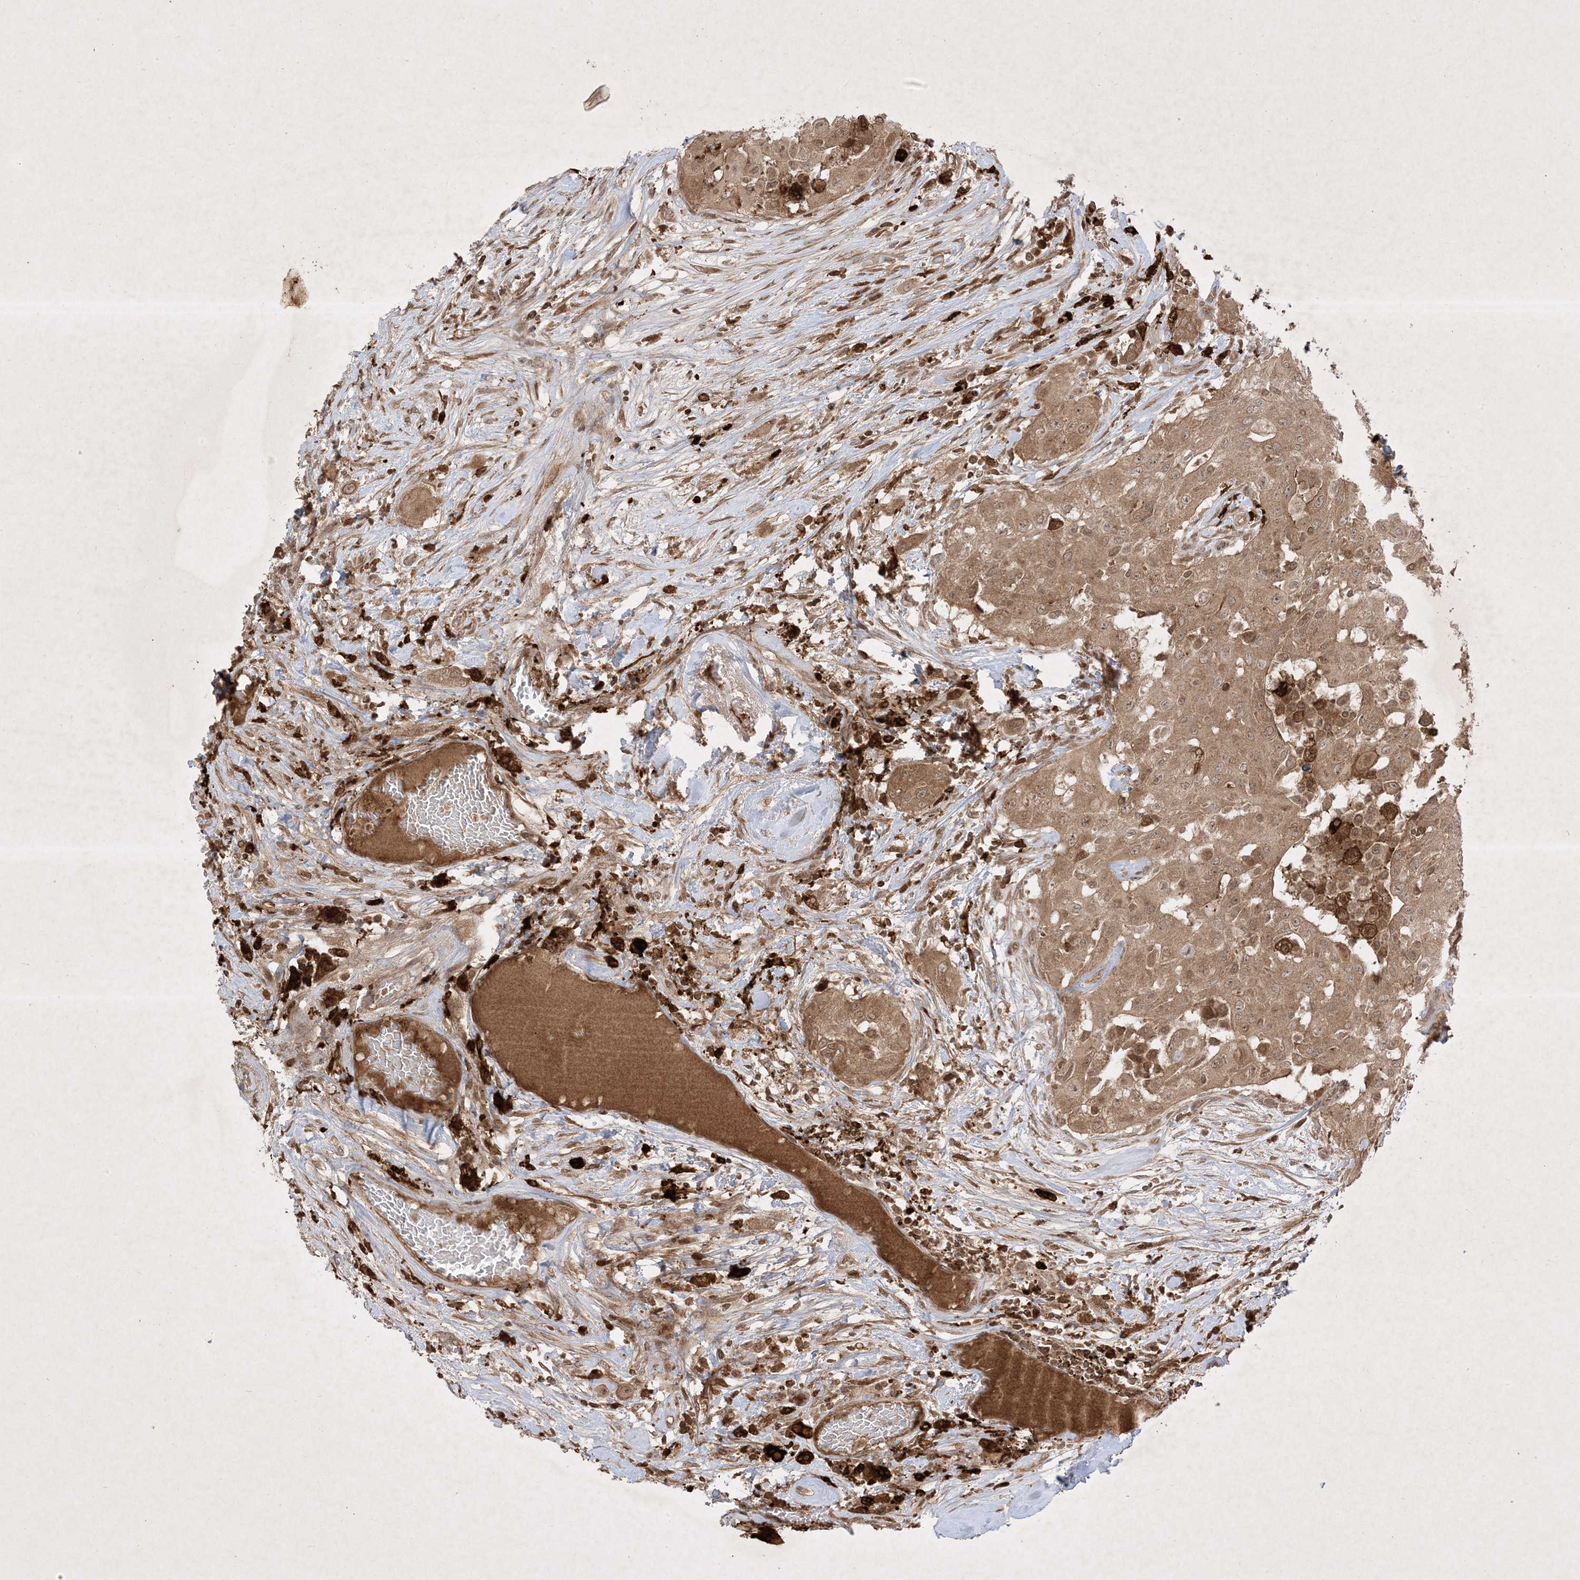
{"staining": {"intensity": "moderate", "quantity": ">75%", "location": "cytoplasmic/membranous"}, "tissue": "thyroid cancer", "cell_type": "Tumor cells", "image_type": "cancer", "snomed": [{"axis": "morphology", "description": "Papillary adenocarcinoma, NOS"}, {"axis": "topography", "description": "Thyroid gland"}], "caption": "This is a photomicrograph of immunohistochemistry (IHC) staining of thyroid papillary adenocarcinoma, which shows moderate staining in the cytoplasmic/membranous of tumor cells.", "gene": "PTK6", "patient": {"sex": "female", "age": 59}}